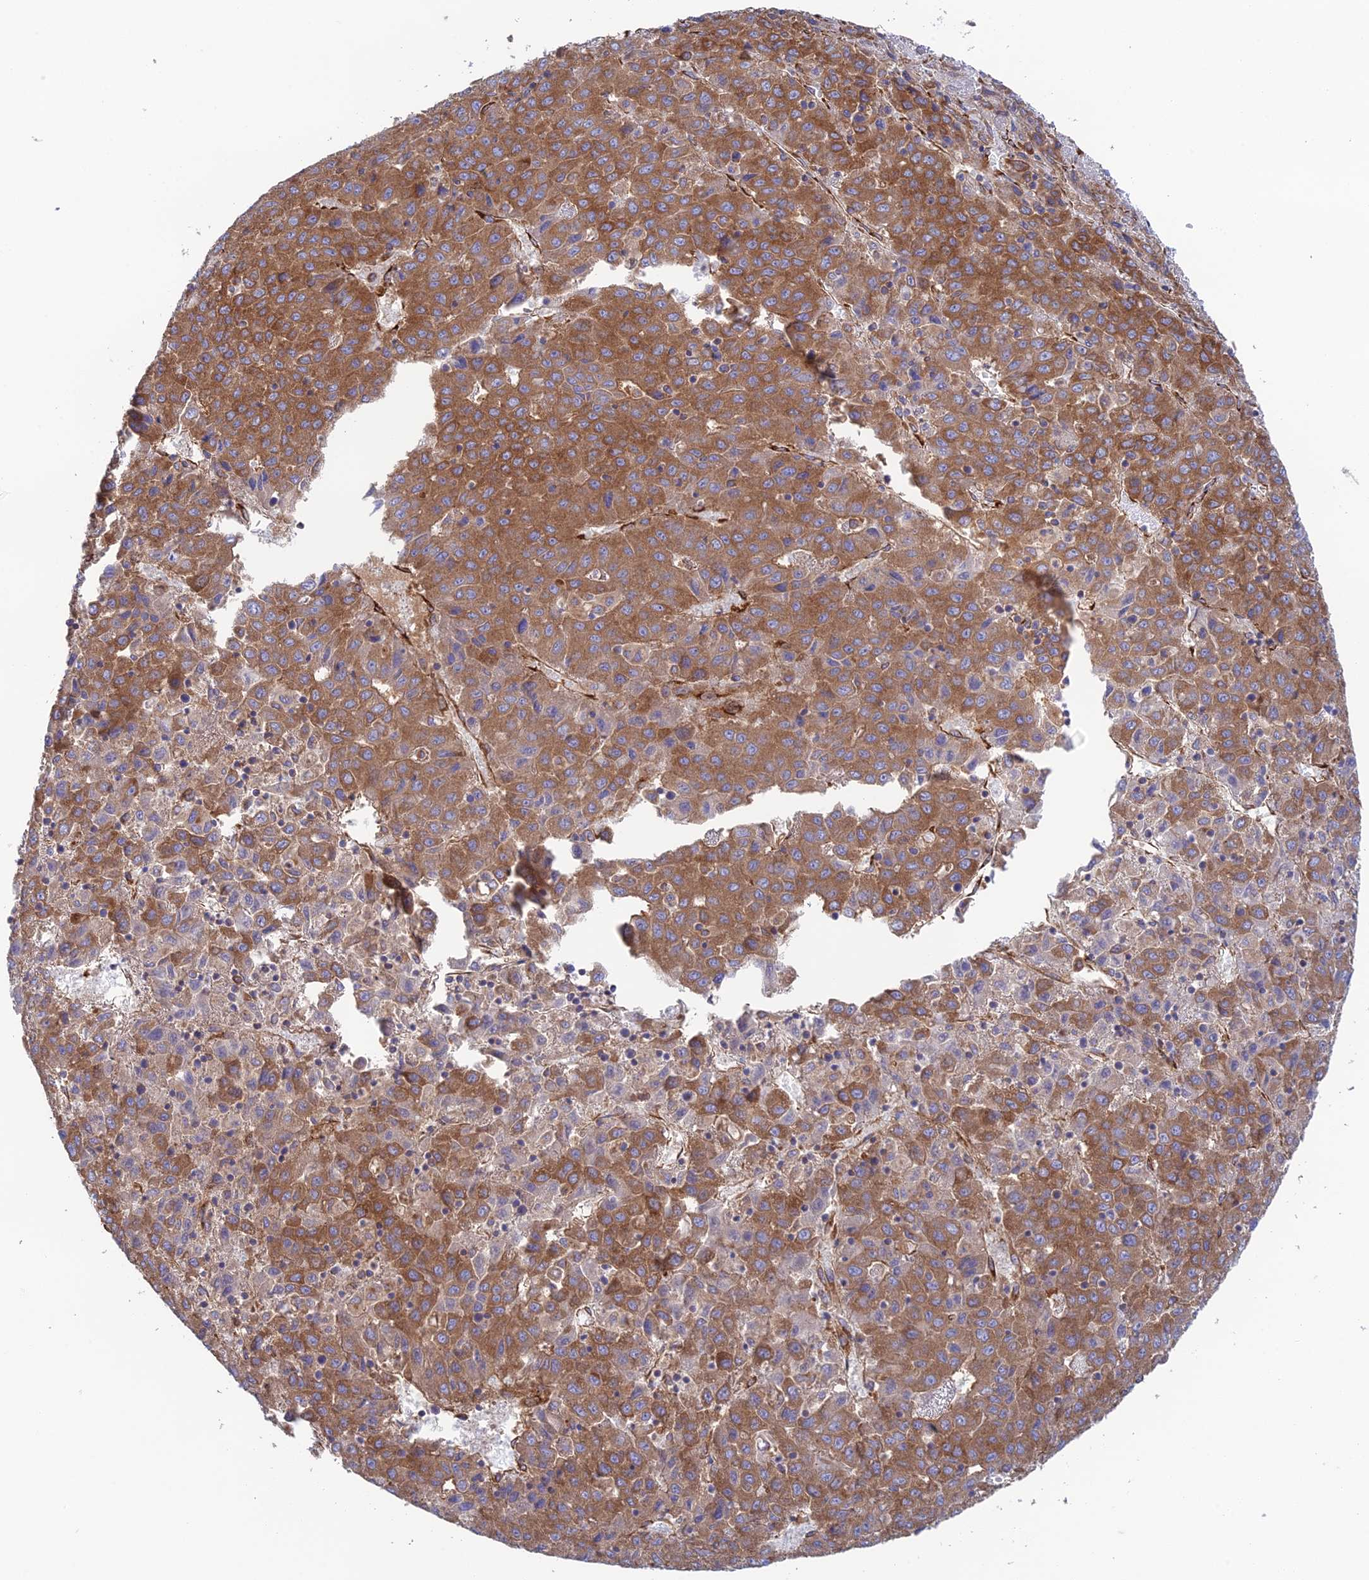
{"staining": {"intensity": "moderate", "quantity": ">75%", "location": "cytoplasmic/membranous"}, "tissue": "liver cancer", "cell_type": "Tumor cells", "image_type": "cancer", "snomed": [{"axis": "morphology", "description": "Carcinoma, Hepatocellular, NOS"}, {"axis": "topography", "description": "Liver"}], "caption": "Immunohistochemical staining of human liver cancer exhibits medium levels of moderate cytoplasmic/membranous expression in approximately >75% of tumor cells.", "gene": "CCDC69", "patient": {"sex": "female", "age": 53}}